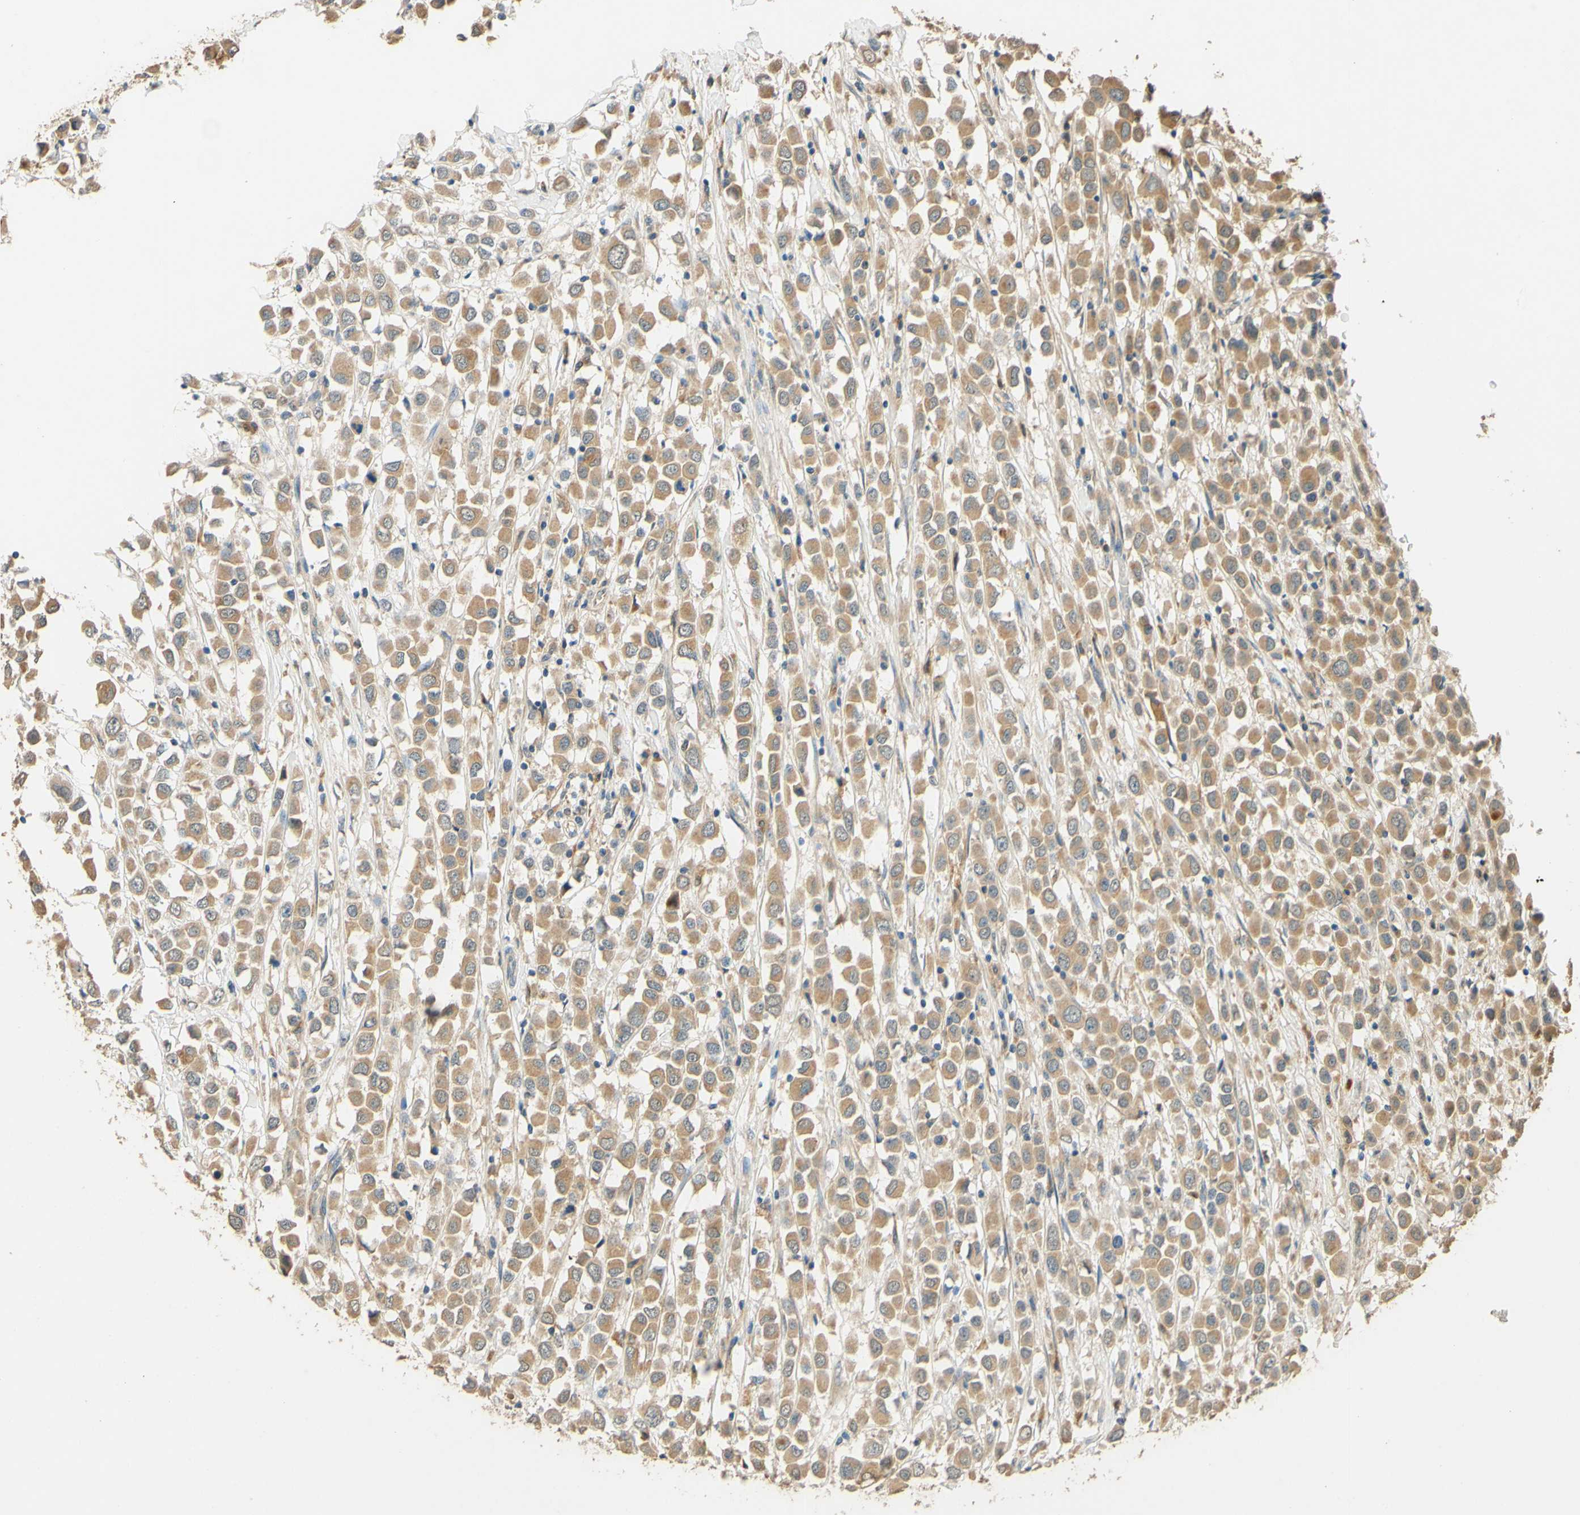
{"staining": {"intensity": "moderate", "quantity": ">75%", "location": "cytoplasmic/membranous"}, "tissue": "breast cancer", "cell_type": "Tumor cells", "image_type": "cancer", "snomed": [{"axis": "morphology", "description": "Duct carcinoma"}, {"axis": "topography", "description": "Breast"}], "caption": "This histopathology image demonstrates breast infiltrating ductal carcinoma stained with immunohistochemistry to label a protein in brown. The cytoplasmic/membranous of tumor cells show moderate positivity for the protein. Nuclei are counter-stained blue.", "gene": "ENTREP2", "patient": {"sex": "female", "age": 61}}